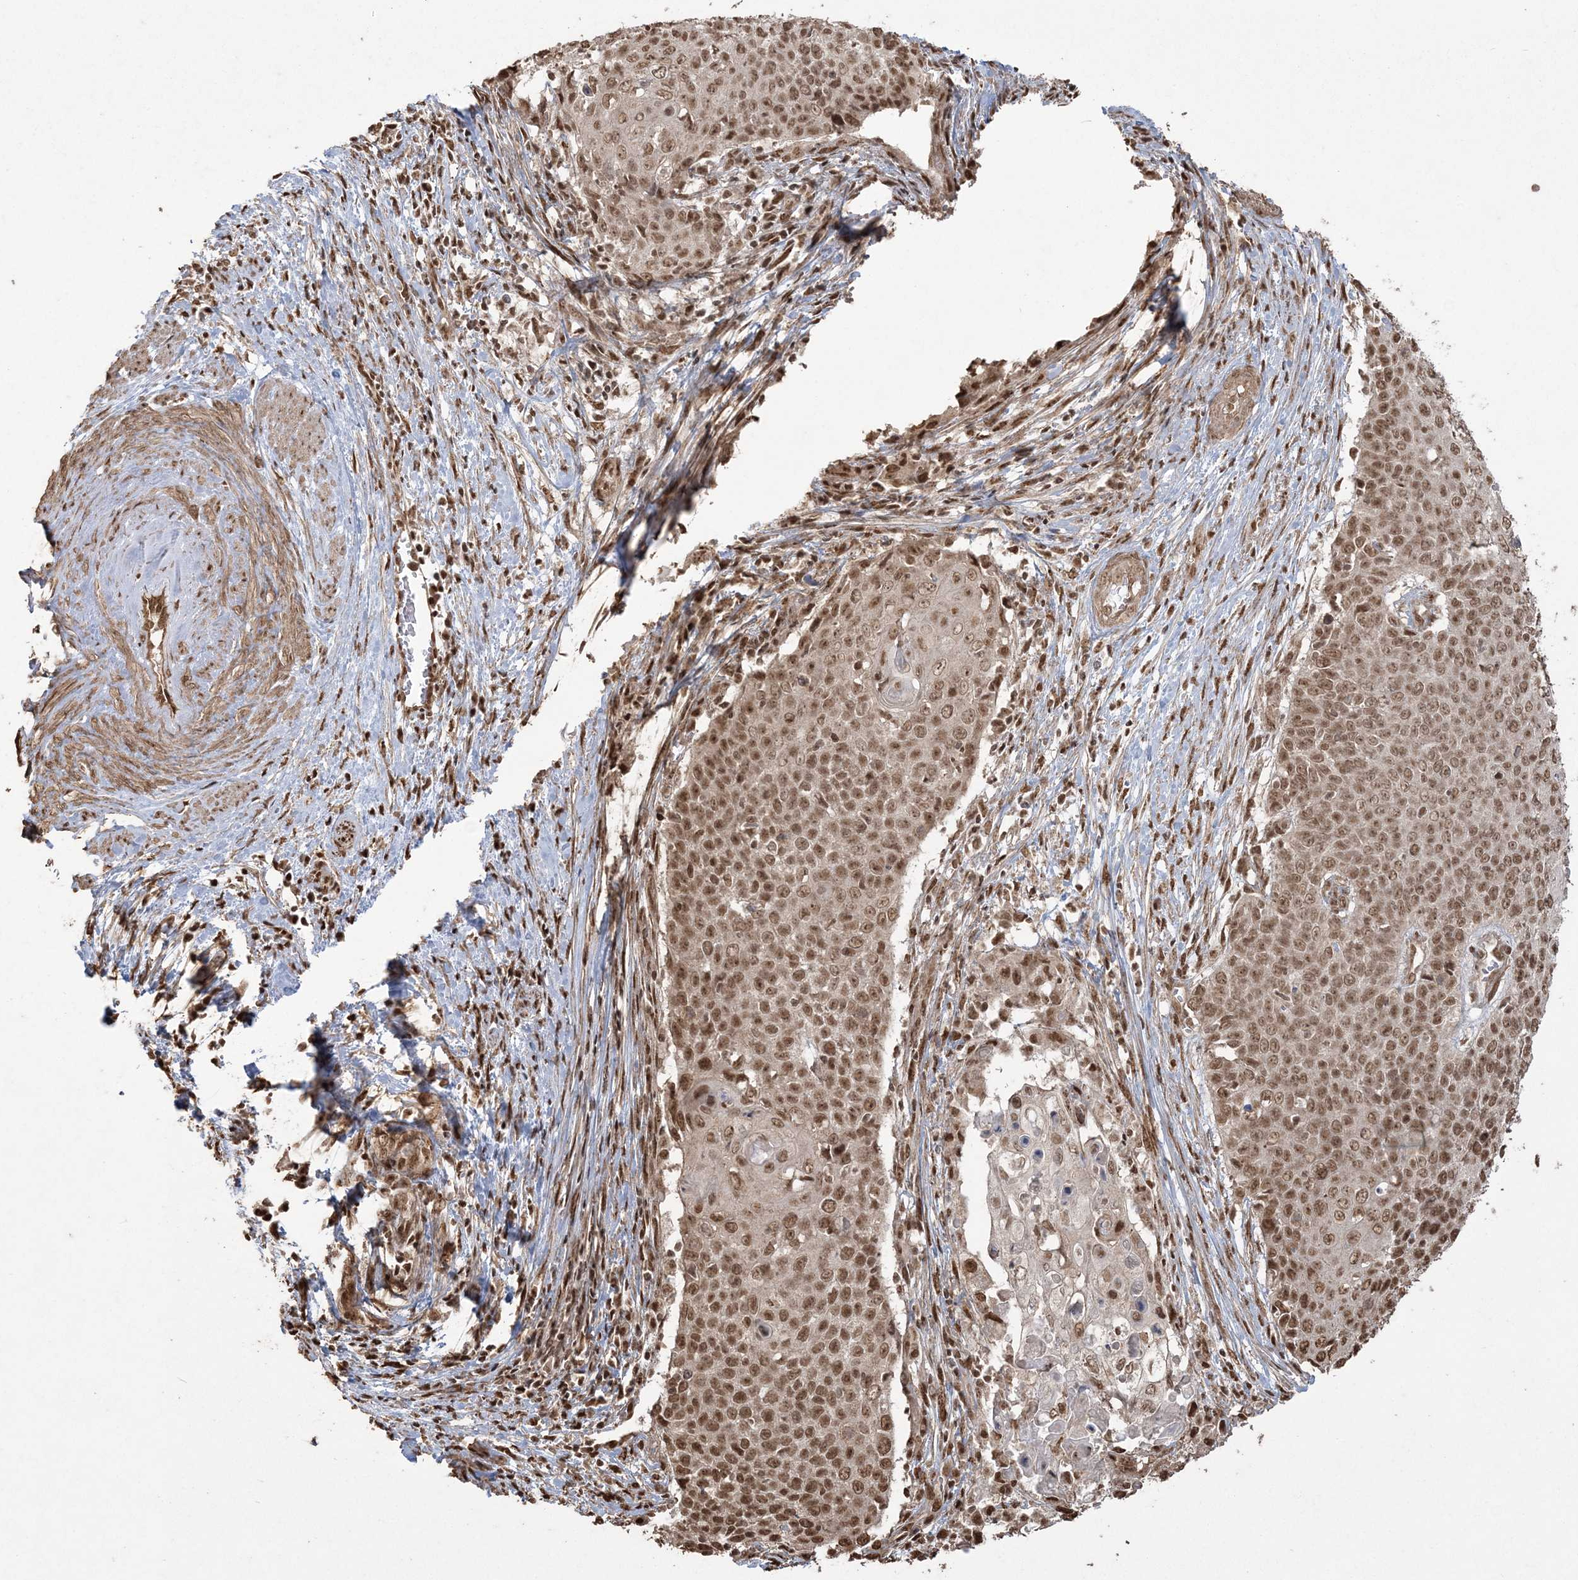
{"staining": {"intensity": "moderate", "quantity": ">75%", "location": "nuclear"}, "tissue": "cervical cancer", "cell_type": "Tumor cells", "image_type": "cancer", "snomed": [{"axis": "morphology", "description": "Squamous cell carcinoma, NOS"}, {"axis": "topography", "description": "Cervix"}], "caption": "Approximately >75% of tumor cells in human squamous cell carcinoma (cervical) display moderate nuclear protein staining as visualized by brown immunohistochemical staining.", "gene": "ZNF839", "patient": {"sex": "female", "age": 39}}